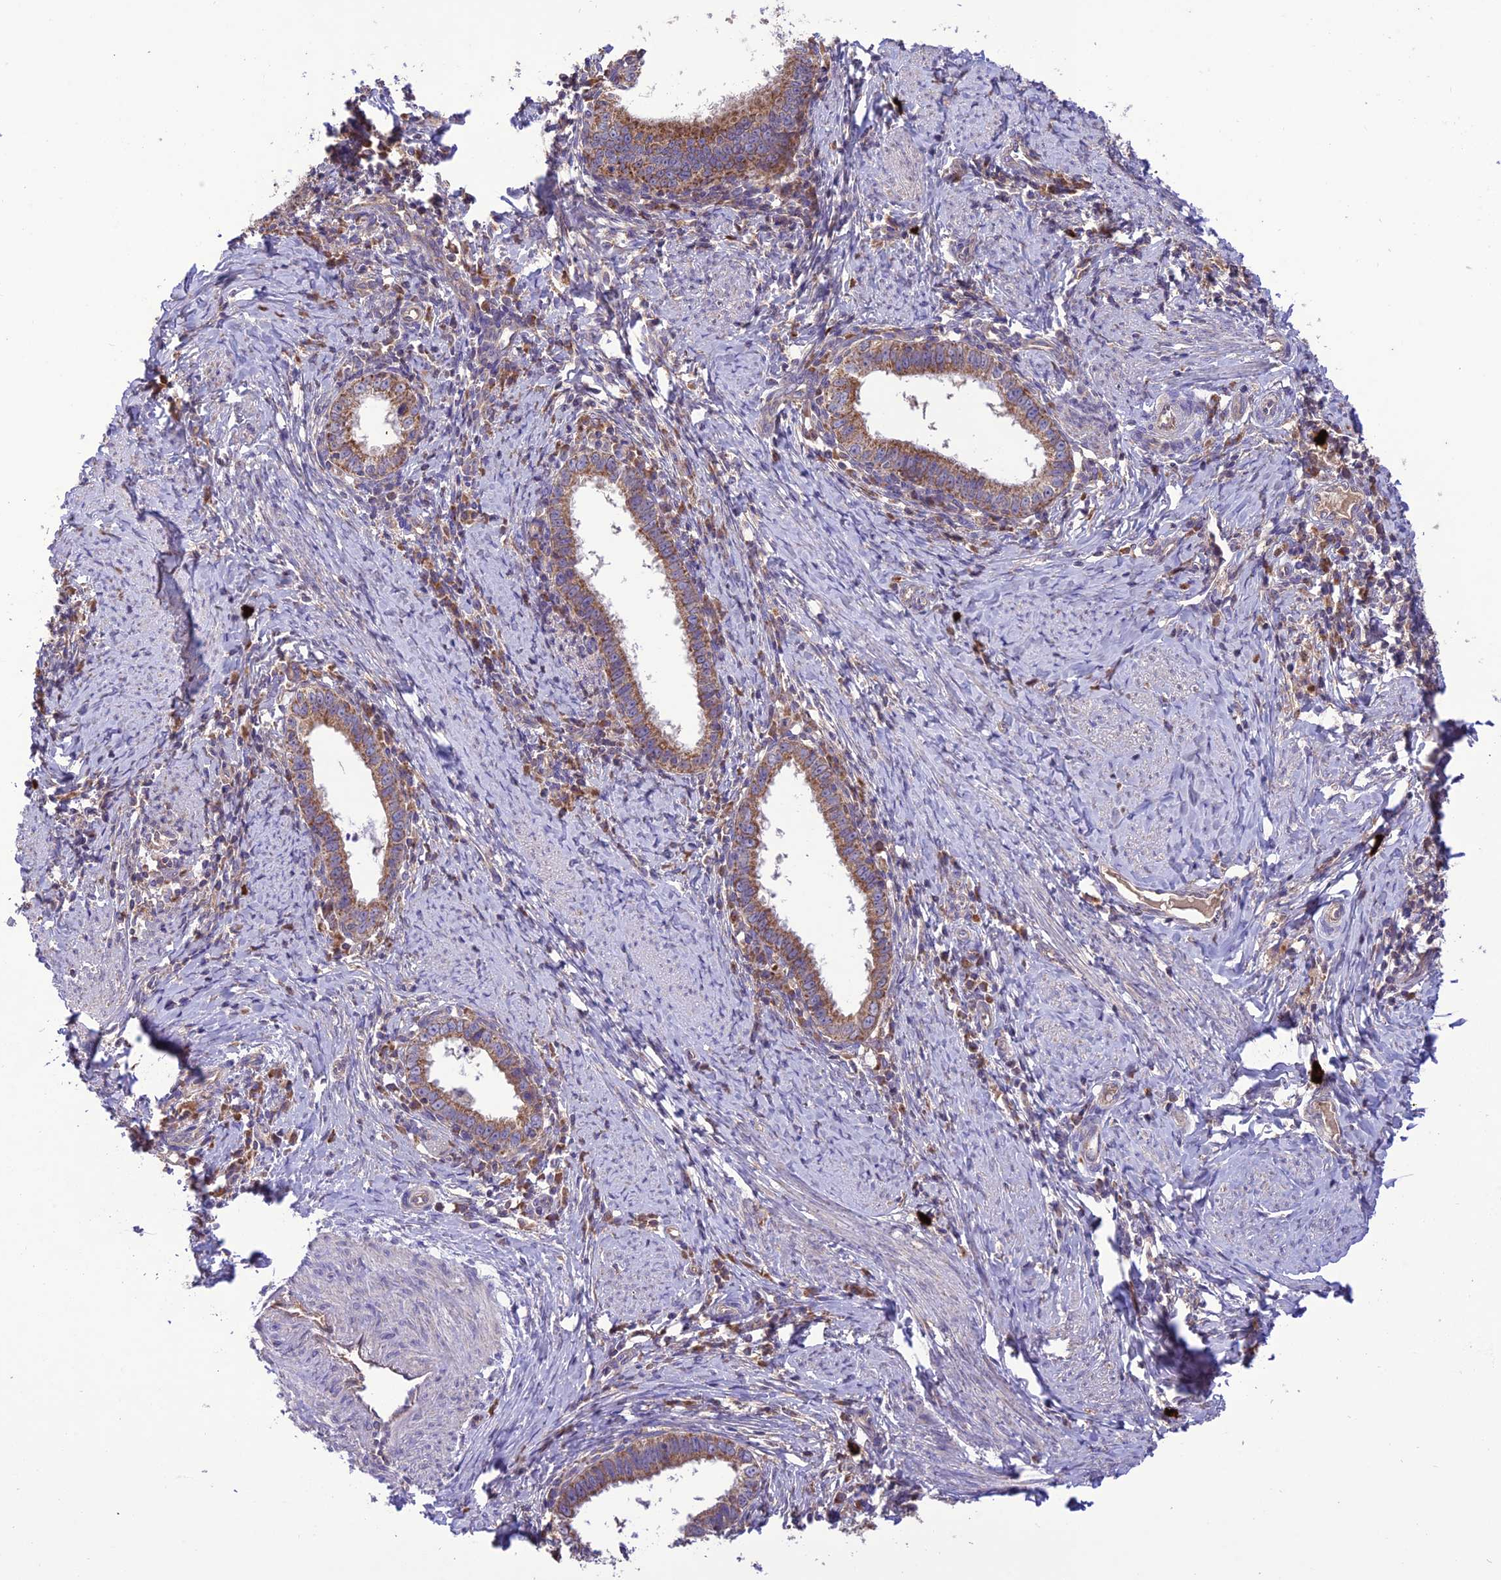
{"staining": {"intensity": "moderate", "quantity": ">75%", "location": "cytoplasmic/membranous"}, "tissue": "cervical cancer", "cell_type": "Tumor cells", "image_type": "cancer", "snomed": [{"axis": "morphology", "description": "Adenocarcinoma, NOS"}, {"axis": "topography", "description": "Cervix"}], "caption": "Approximately >75% of tumor cells in human adenocarcinoma (cervical) demonstrate moderate cytoplasmic/membranous protein expression as visualized by brown immunohistochemical staining.", "gene": "NDUFAF1", "patient": {"sex": "female", "age": 36}}